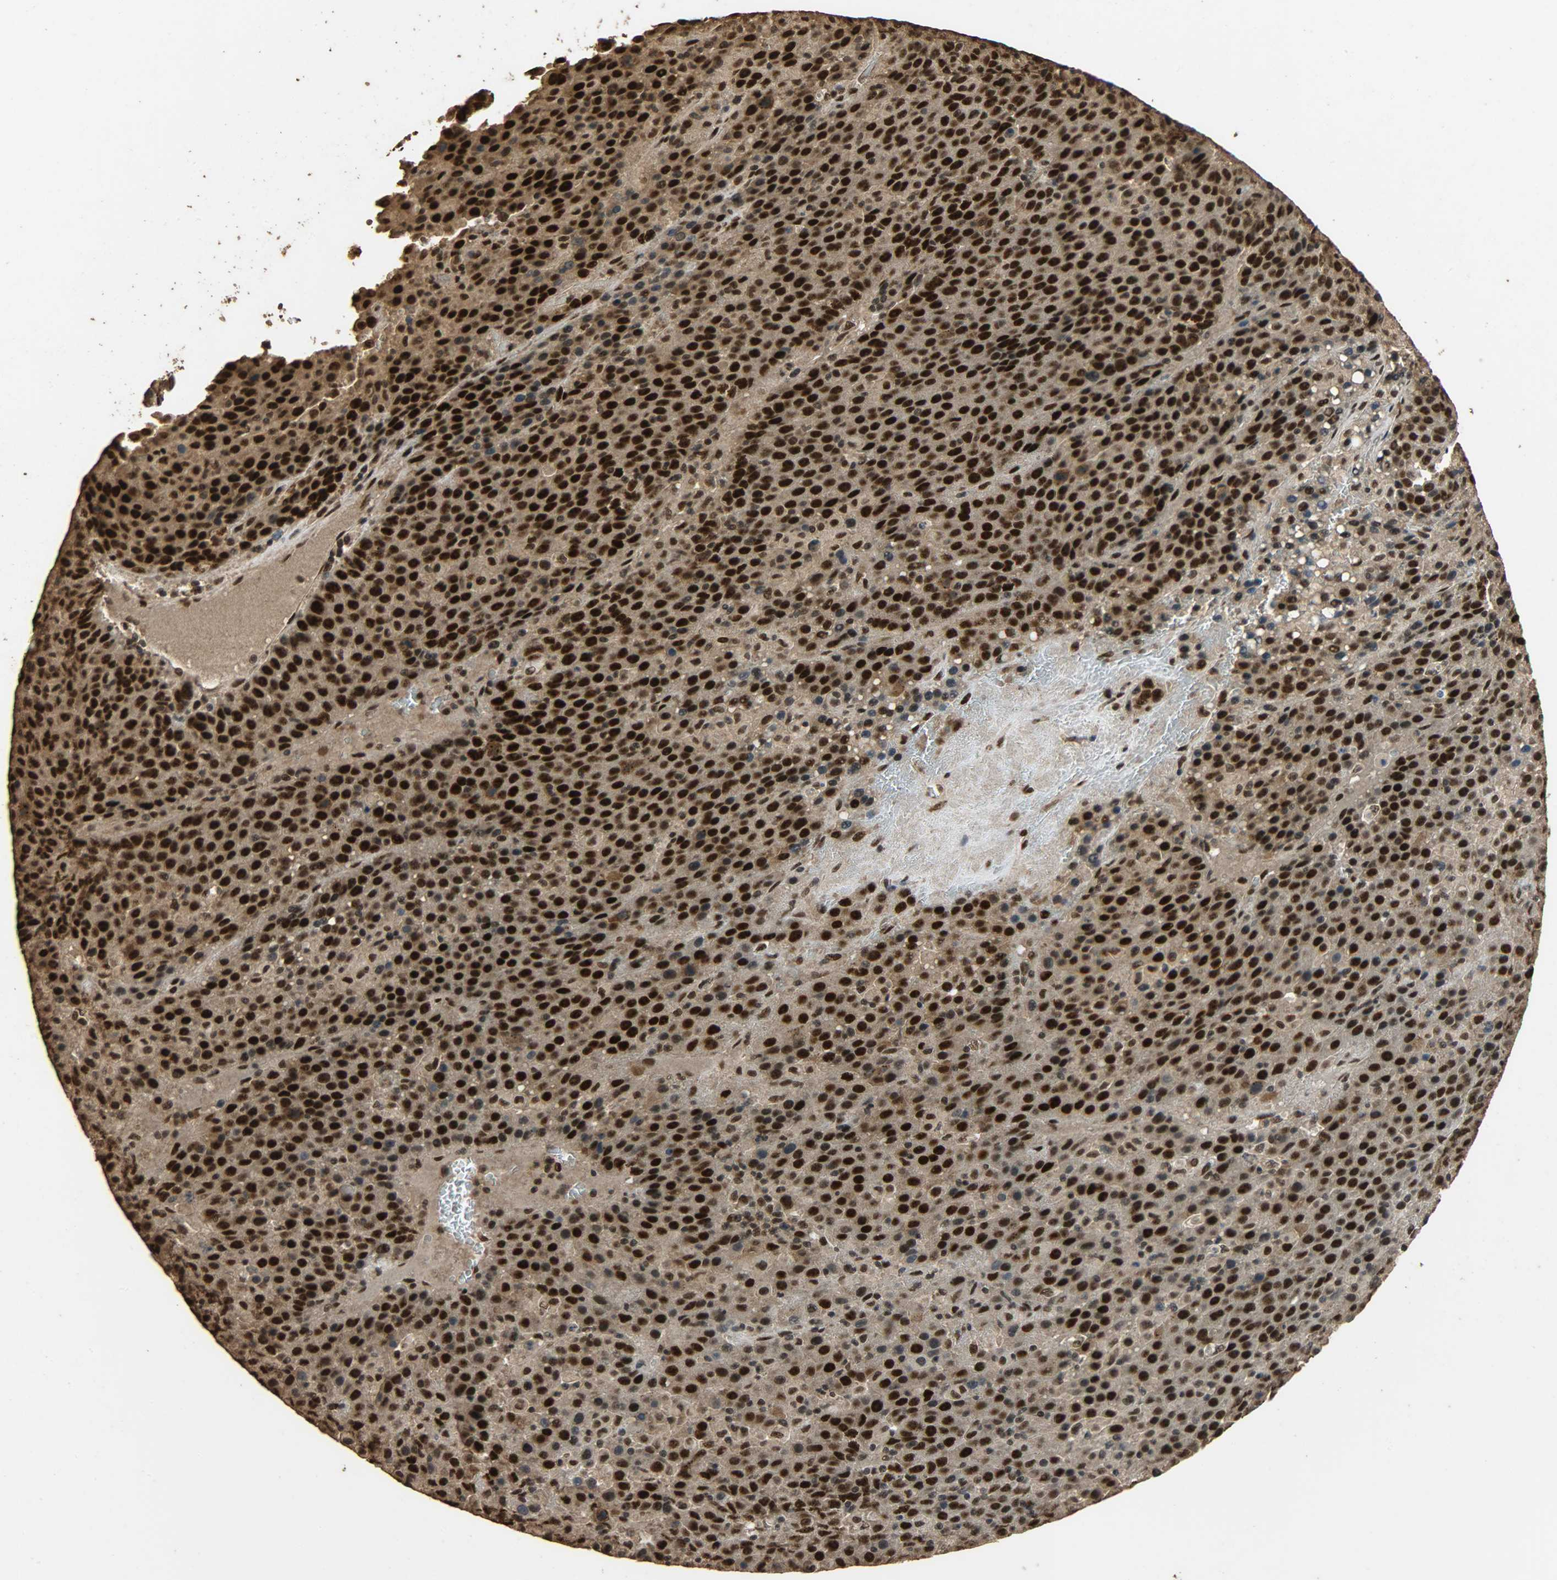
{"staining": {"intensity": "strong", "quantity": ">75%", "location": "cytoplasmic/membranous,nuclear"}, "tissue": "liver cancer", "cell_type": "Tumor cells", "image_type": "cancer", "snomed": [{"axis": "morphology", "description": "Carcinoma, Hepatocellular, NOS"}, {"axis": "topography", "description": "Liver"}], "caption": "Tumor cells exhibit high levels of strong cytoplasmic/membranous and nuclear staining in approximately >75% of cells in human liver cancer (hepatocellular carcinoma). (Stains: DAB (3,3'-diaminobenzidine) in brown, nuclei in blue, Microscopy: brightfield microscopy at high magnification).", "gene": "CCNT2", "patient": {"sex": "female", "age": 53}}